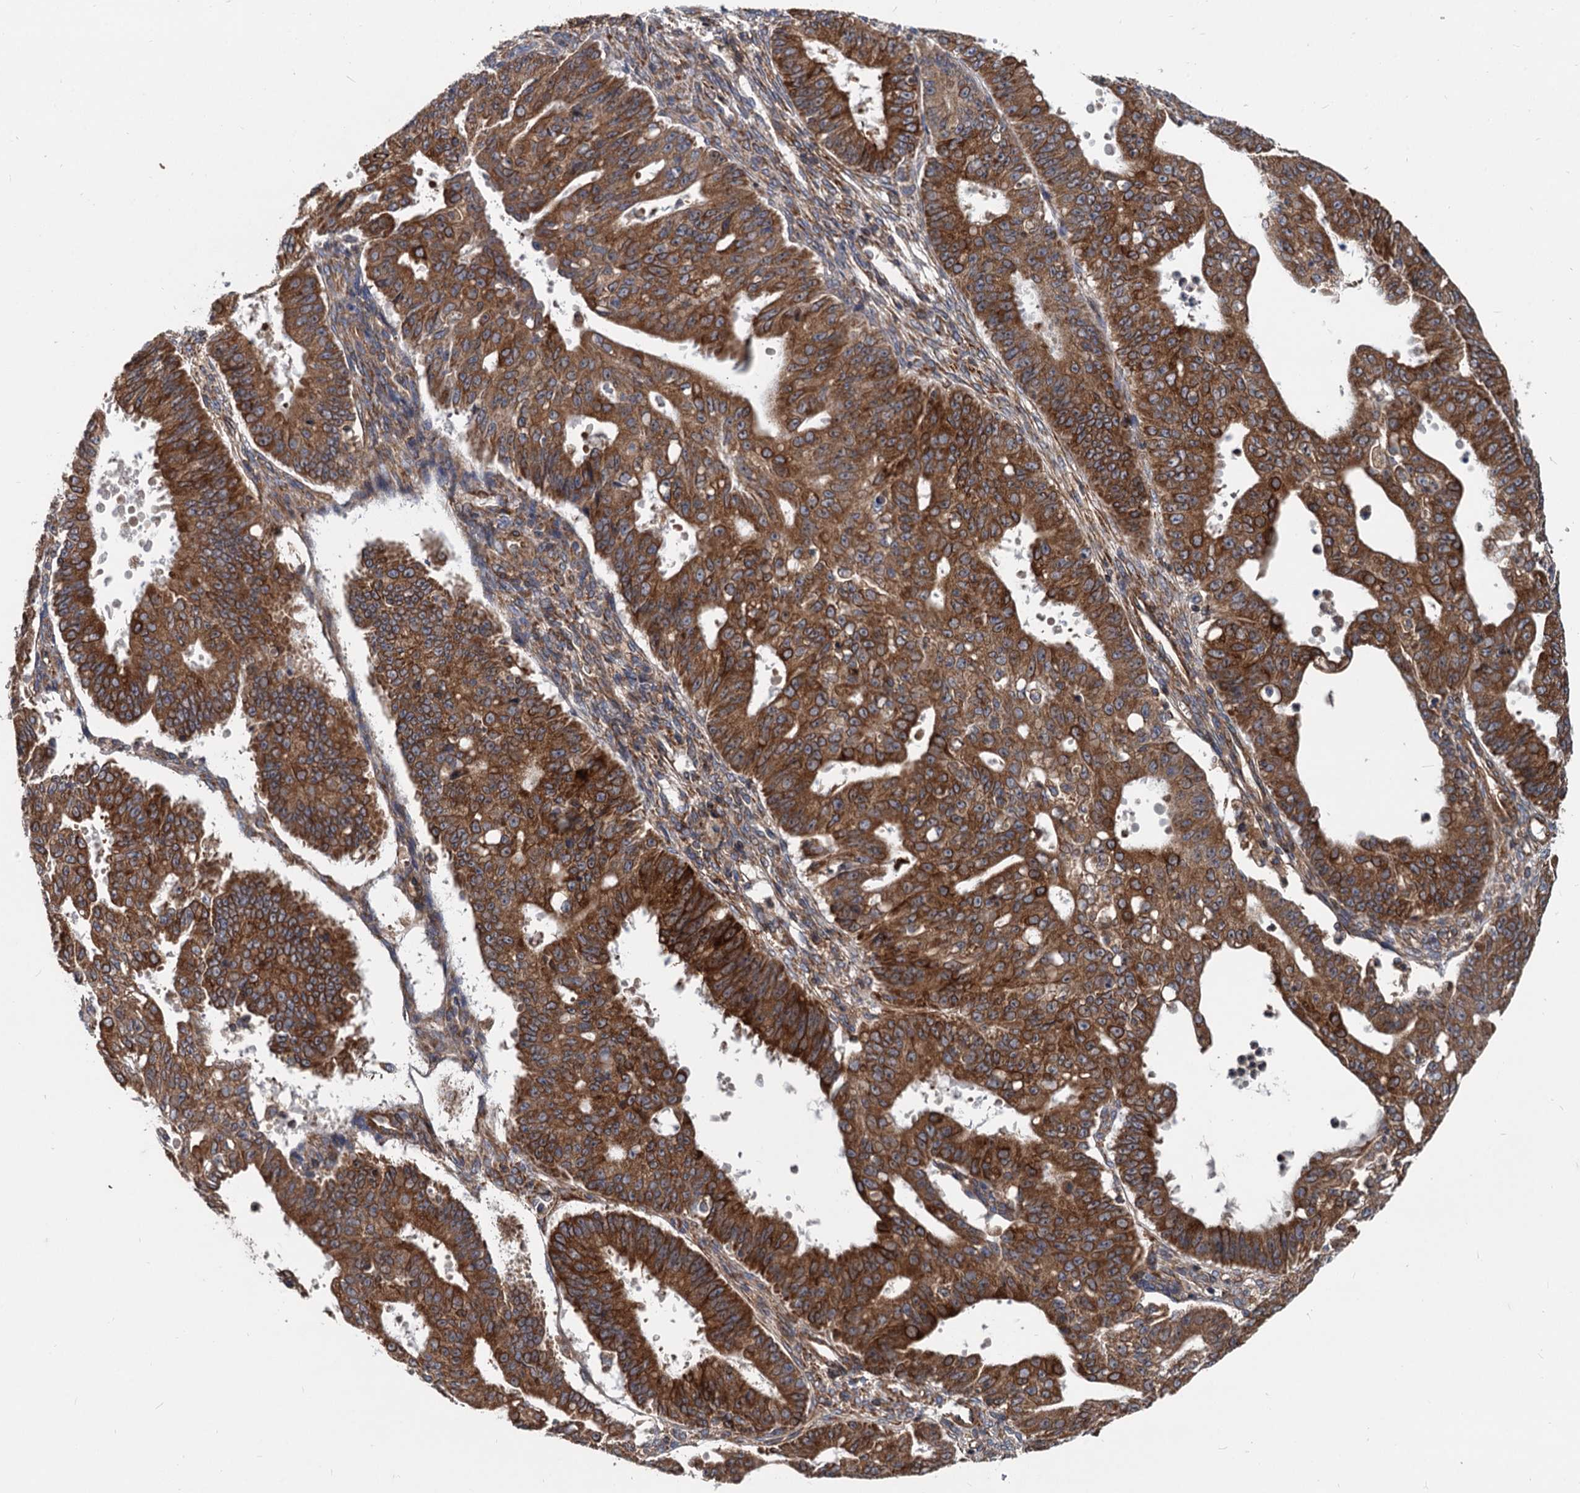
{"staining": {"intensity": "strong", "quantity": ">75%", "location": "cytoplasmic/membranous"}, "tissue": "ovarian cancer", "cell_type": "Tumor cells", "image_type": "cancer", "snomed": [{"axis": "morphology", "description": "Carcinoma, endometroid"}, {"axis": "topography", "description": "Appendix"}, {"axis": "topography", "description": "Ovary"}], "caption": "About >75% of tumor cells in human ovarian cancer (endometroid carcinoma) reveal strong cytoplasmic/membranous protein staining as visualized by brown immunohistochemical staining.", "gene": "STIM1", "patient": {"sex": "female", "age": 42}}